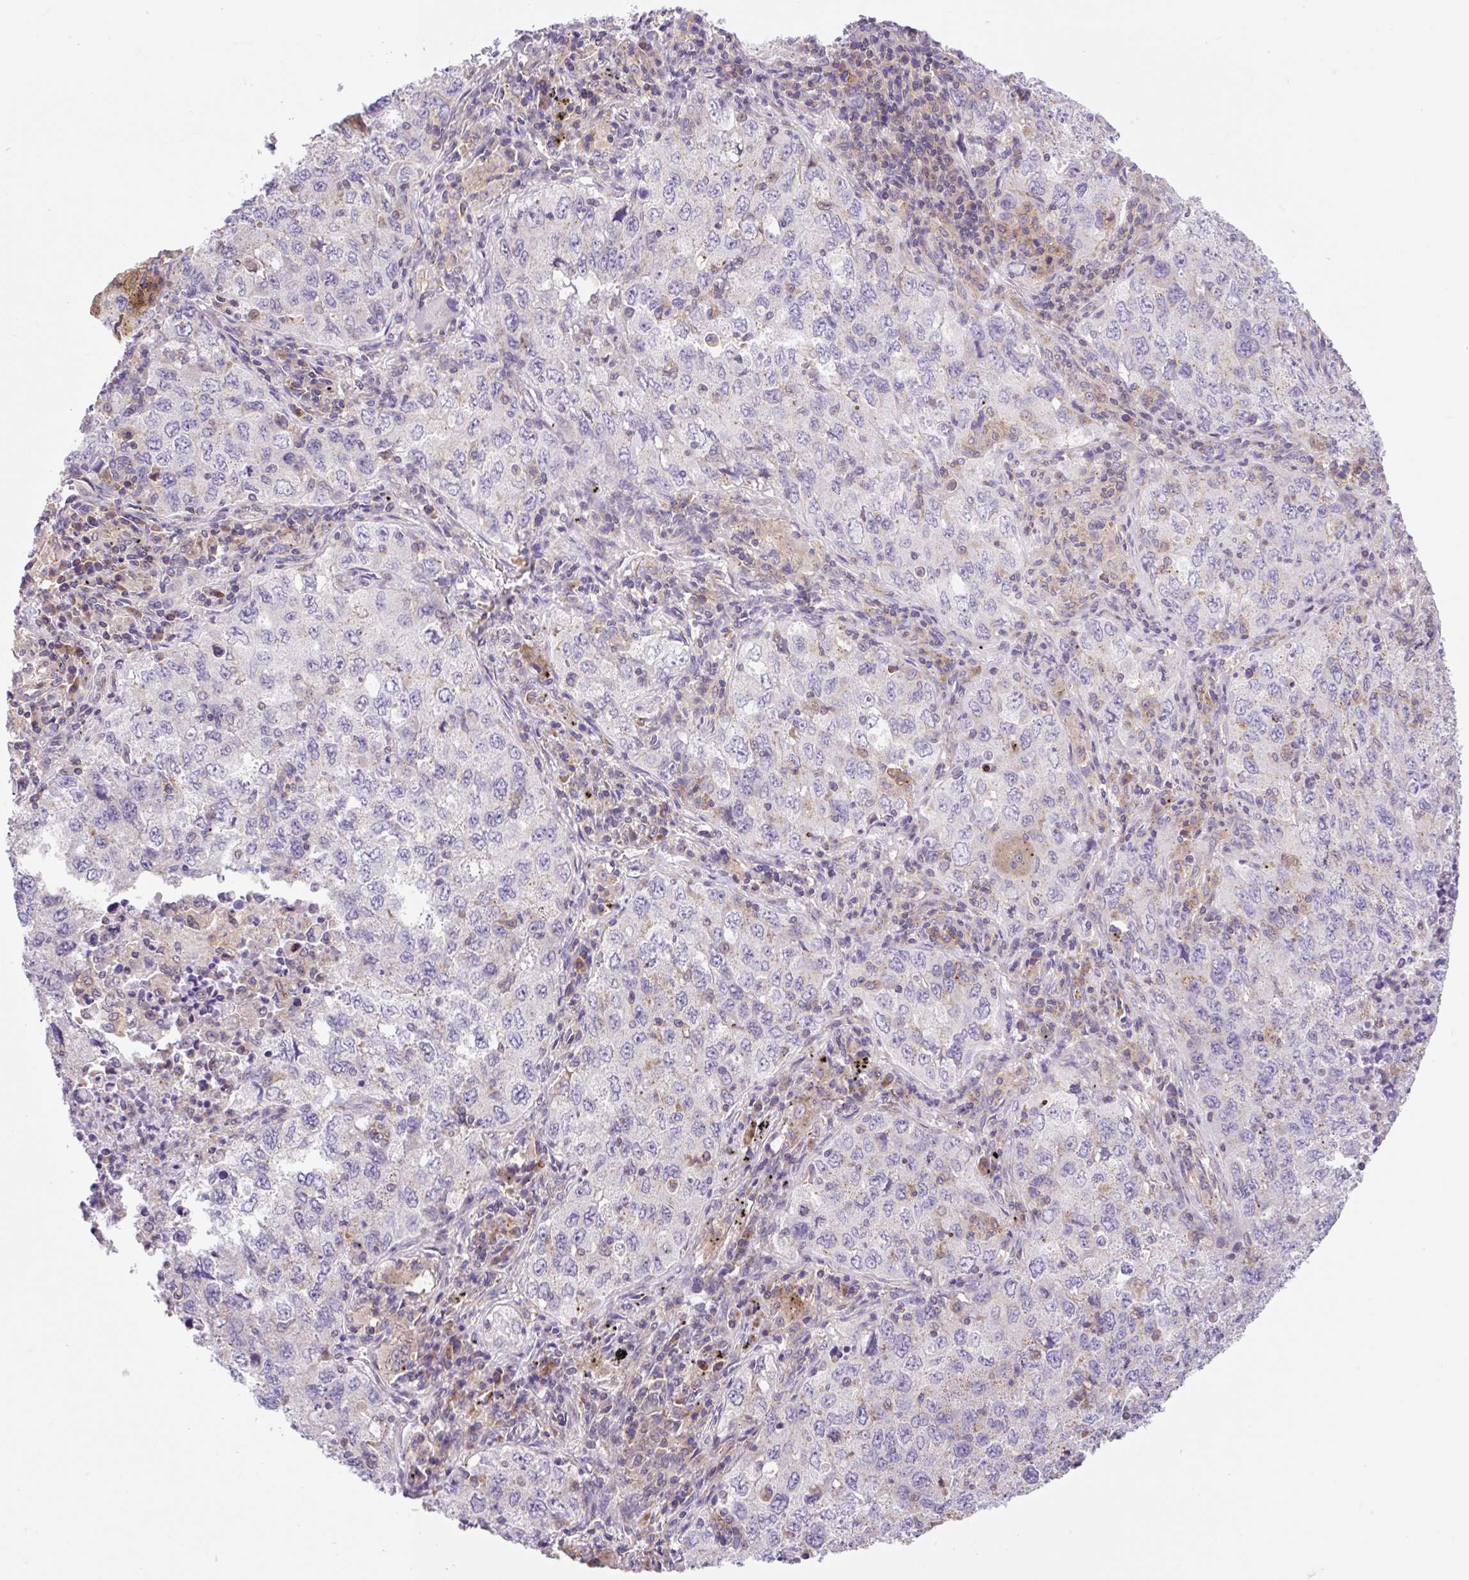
{"staining": {"intensity": "negative", "quantity": "none", "location": "none"}, "tissue": "lung cancer", "cell_type": "Tumor cells", "image_type": "cancer", "snomed": [{"axis": "morphology", "description": "Adenocarcinoma, NOS"}, {"axis": "topography", "description": "Lung"}], "caption": "The micrograph exhibits no staining of tumor cells in lung cancer.", "gene": "VPS4A", "patient": {"sex": "female", "age": 57}}